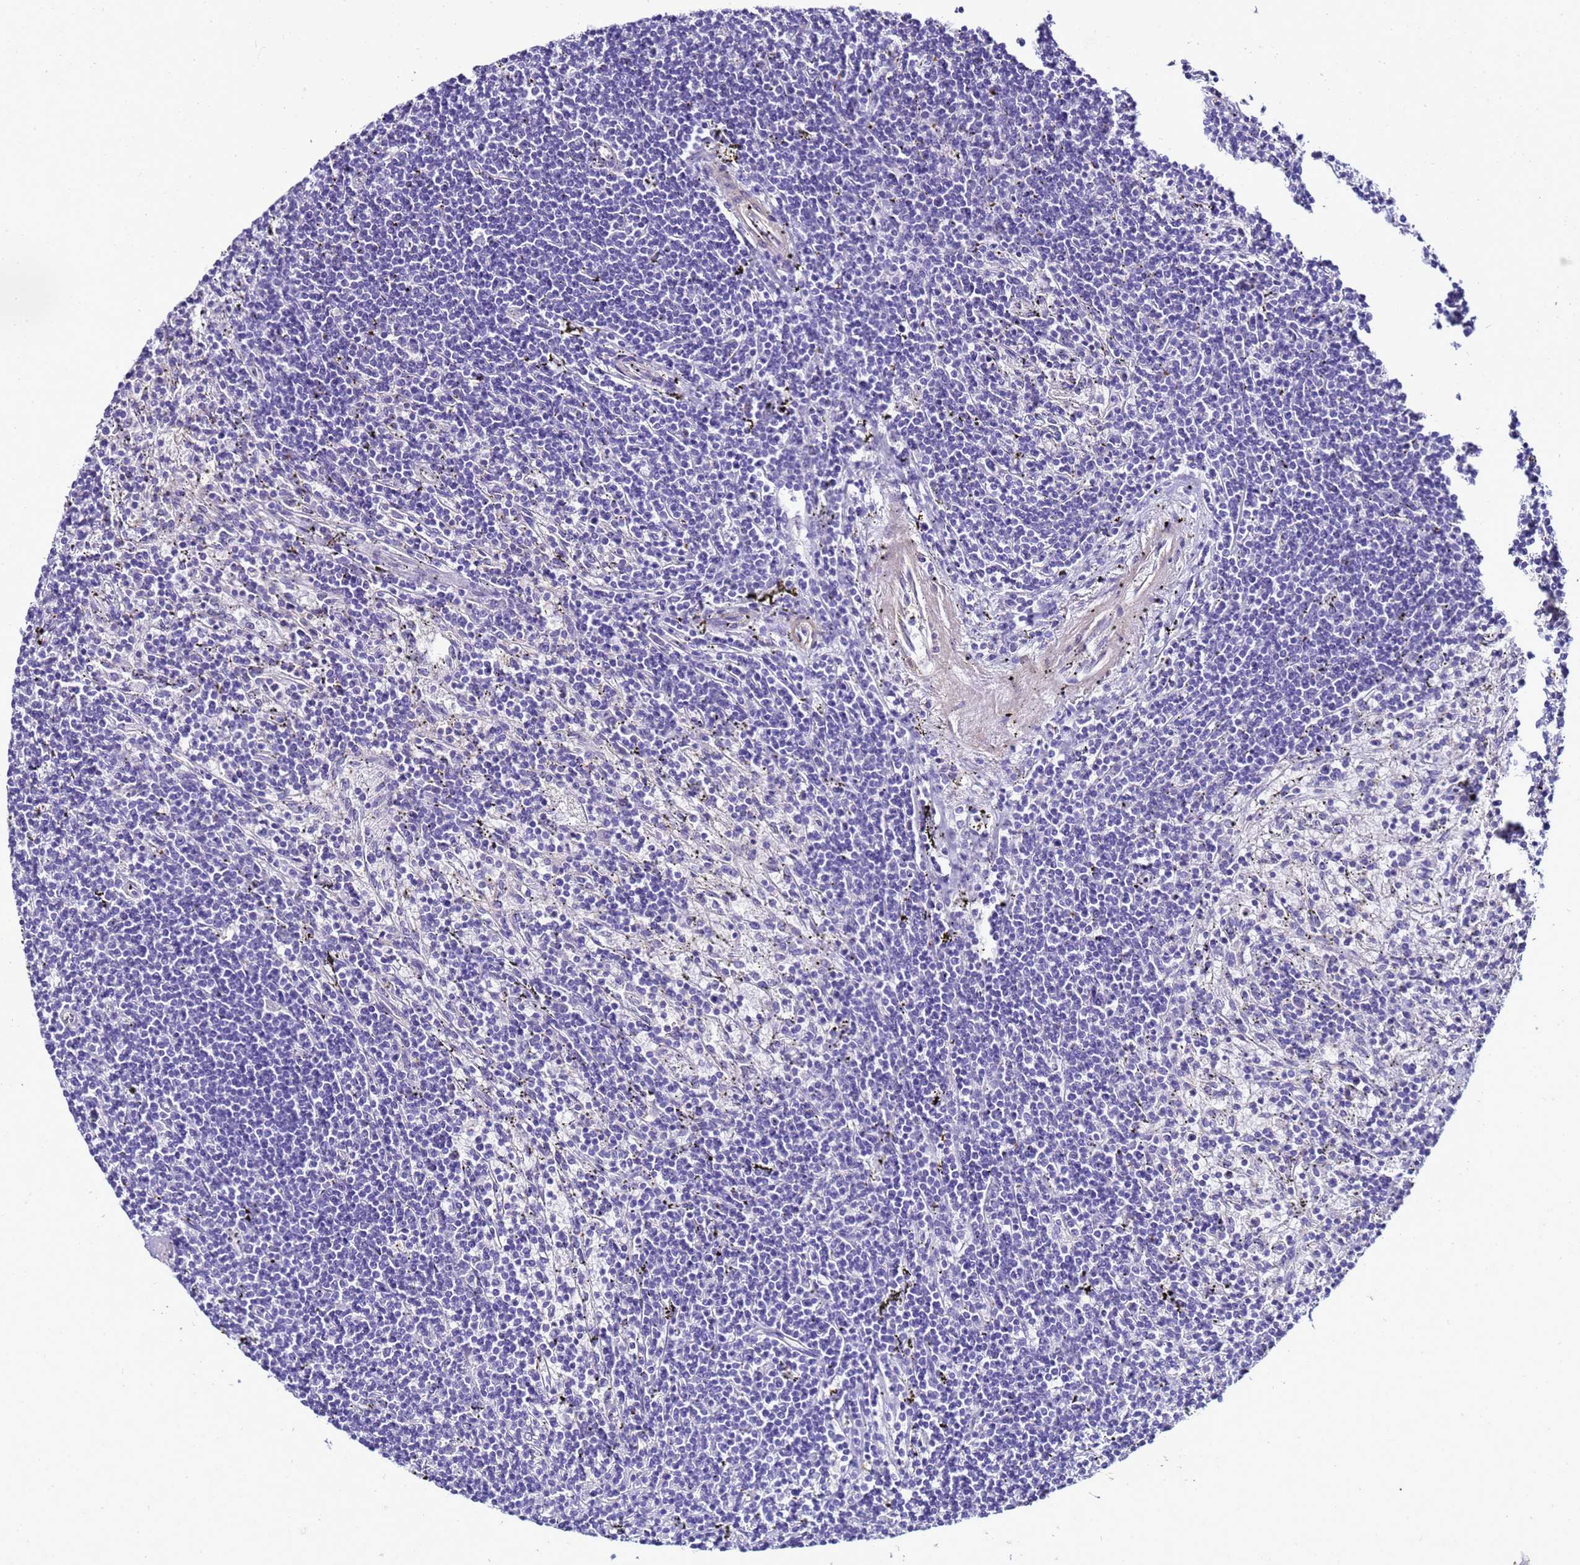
{"staining": {"intensity": "negative", "quantity": "none", "location": "none"}, "tissue": "lymphoma", "cell_type": "Tumor cells", "image_type": "cancer", "snomed": [{"axis": "morphology", "description": "Malignant lymphoma, non-Hodgkin's type, Low grade"}, {"axis": "topography", "description": "Spleen"}], "caption": "Immunohistochemistry (IHC) micrograph of neoplastic tissue: human malignant lymphoma, non-Hodgkin's type (low-grade) stained with DAB (3,3'-diaminobenzidine) demonstrates no significant protein expression in tumor cells.", "gene": "FAM166B", "patient": {"sex": "male", "age": 76}}